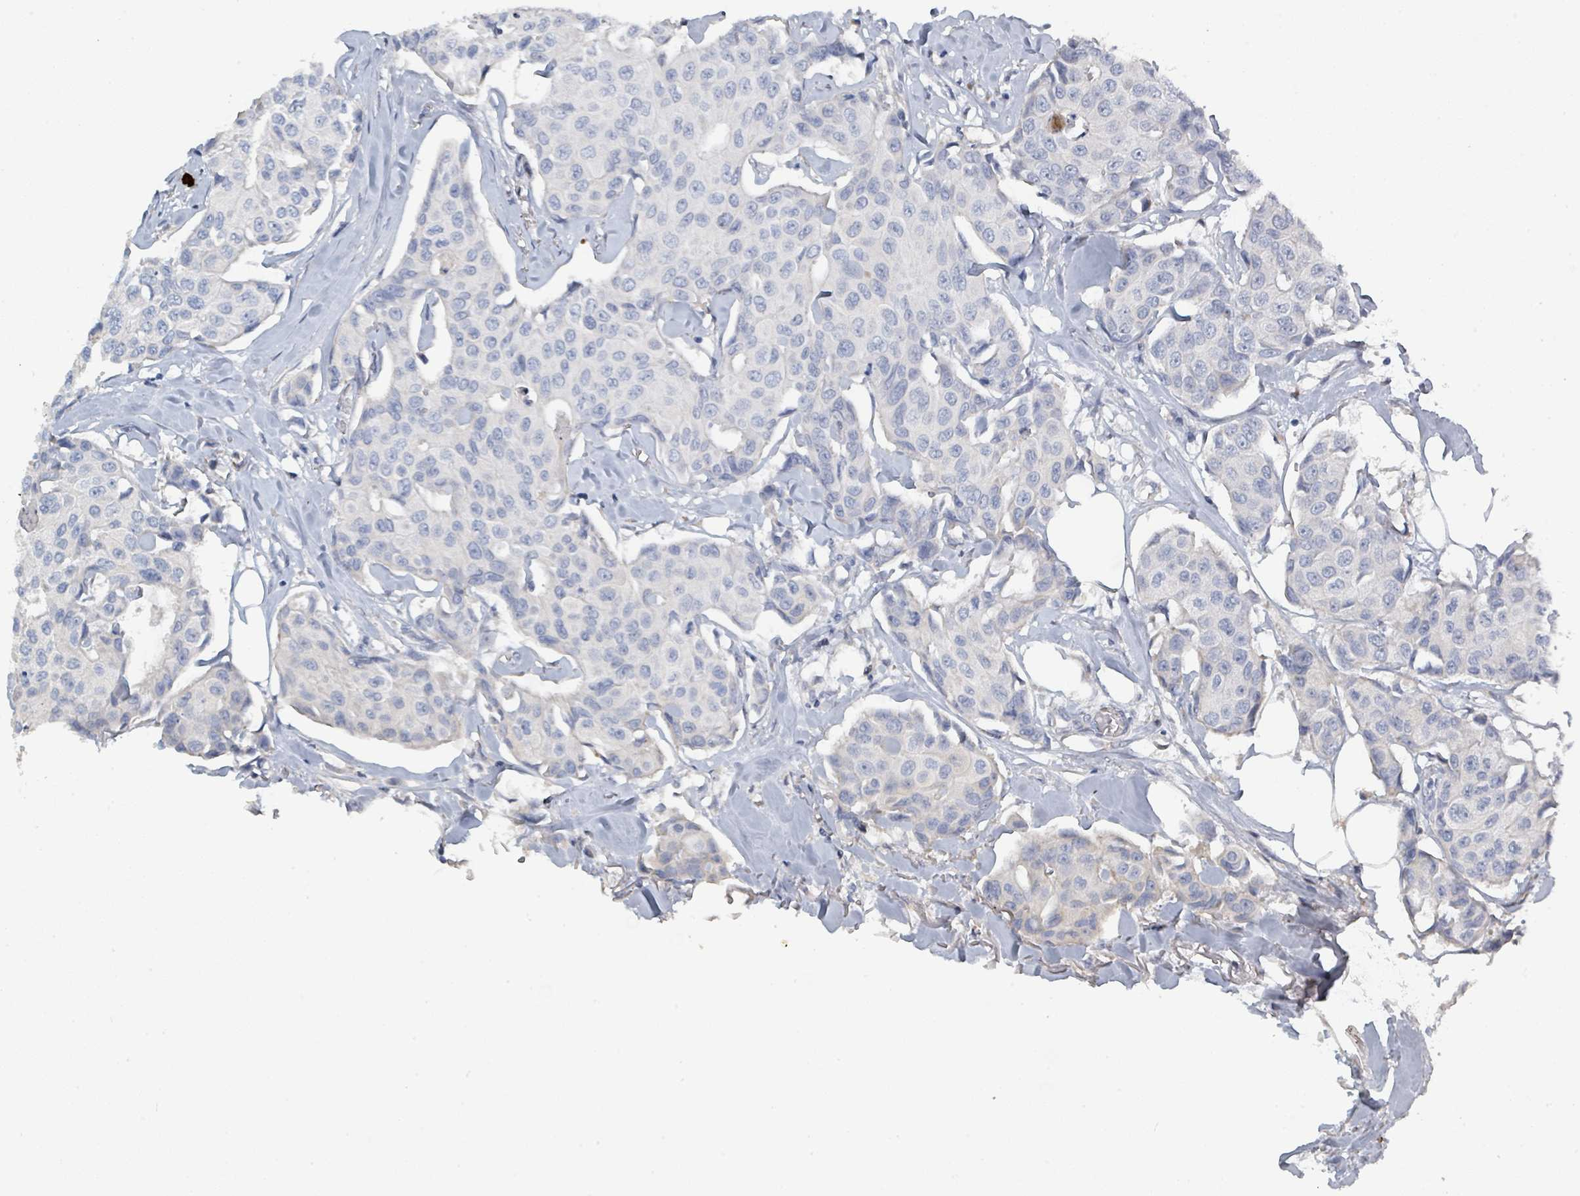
{"staining": {"intensity": "negative", "quantity": "none", "location": "none"}, "tissue": "breast cancer", "cell_type": "Tumor cells", "image_type": "cancer", "snomed": [{"axis": "morphology", "description": "Duct carcinoma"}, {"axis": "topography", "description": "Breast"}], "caption": "High magnification brightfield microscopy of breast cancer stained with DAB (3,3'-diaminobenzidine) (brown) and counterstained with hematoxylin (blue): tumor cells show no significant expression.", "gene": "RAB33B", "patient": {"sex": "female", "age": 80}}